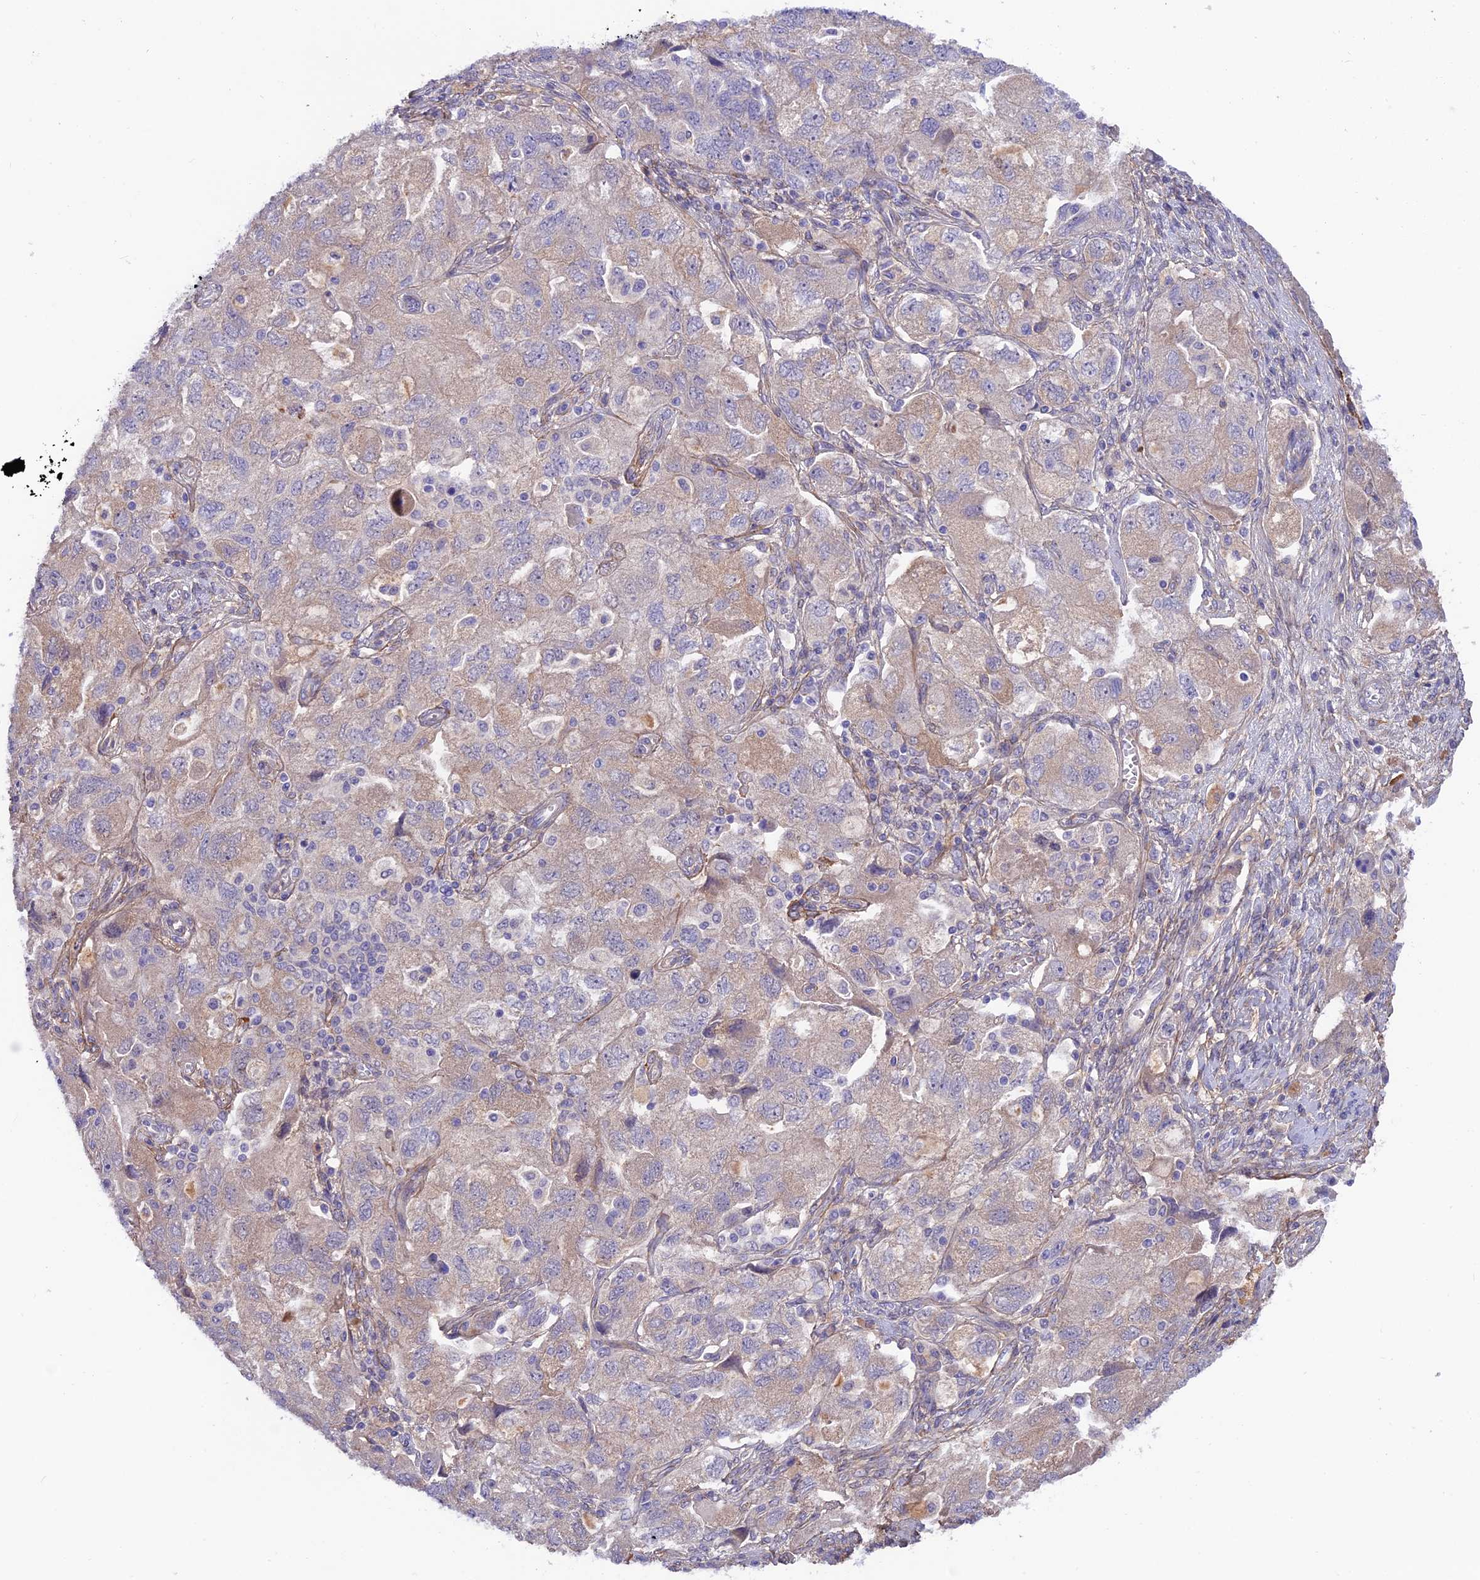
{"staining": {"intensity": "weak", "quantity": "<25%", "location": "cytoplasmic/membranous"}, "tissue": "ovarian cancer", "cell_type": "Tumor cells", "image_type": "cancer", "snomed": [{"axis": "morphology", "description": "Carcinoma, NOS"}, {"axis": "morphology", "description": "Cystadenocarcinoma, serous, NOS"}, {"axis": "topography", "description": "Ovary"}], "caption": "Immunohistochemistry of human ovarian cancer exhibits no expression in tumor cells.", "gene": "COL4A3", "patient": {"sex": "female", "age": 69}}